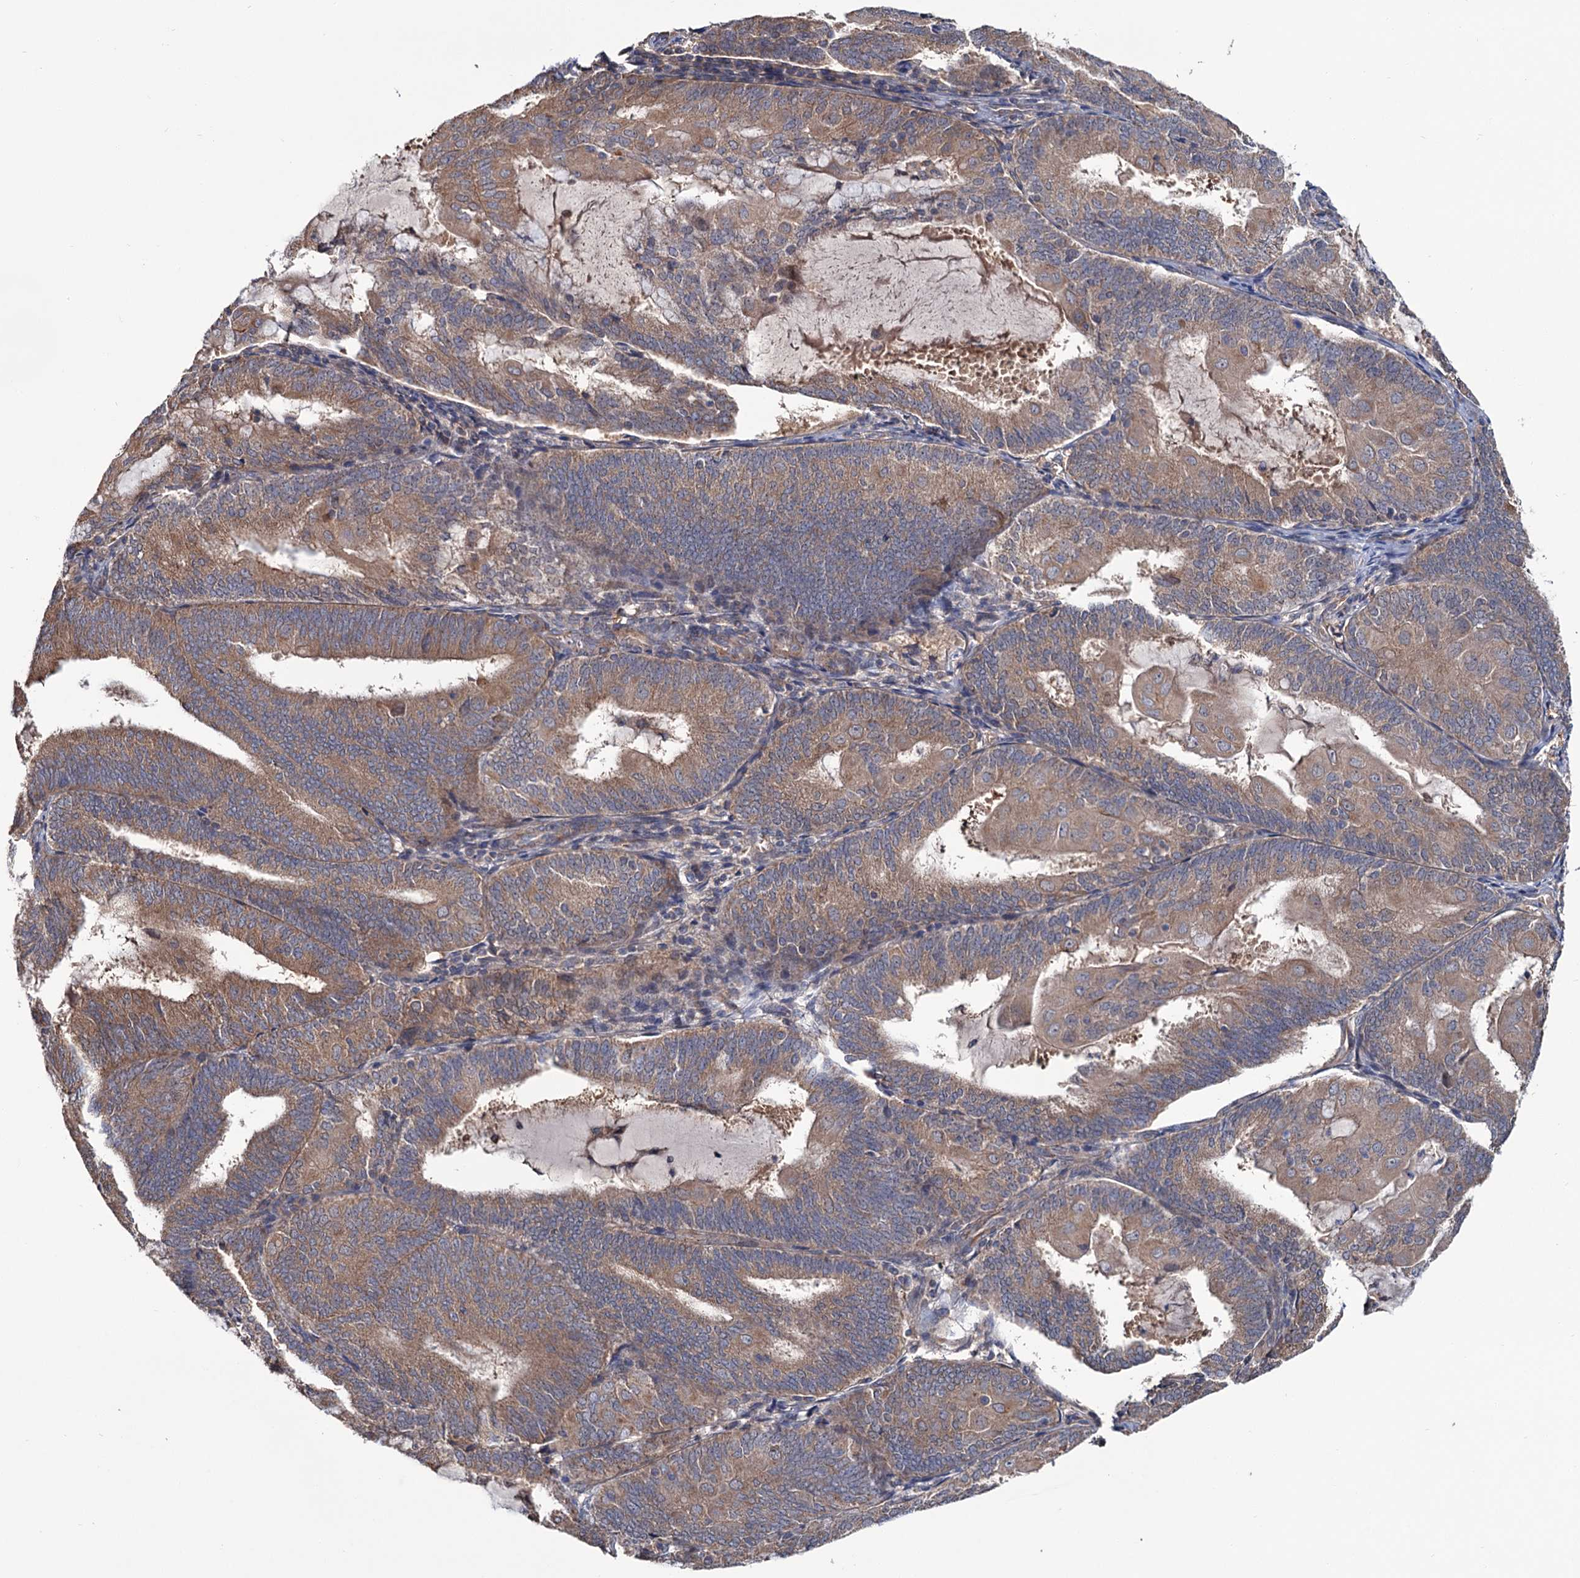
{"staining": {"intensity": "moderate", "quantity": ">75%", "location": "cytoplasmic/membranous"}, "tissue": "endometrial cancer", "cell_type": "Tumor cells", "image_type": "cancer", "snomed": [{"axis": "morphology", "description": "Adenocarcinoma, NOS"}, {"axis": "topography", "description": "Endometrium"}], "caption": "Protein analysis of adenocarcinoma (endometrial) tissue exhibits moderate cytoplasmic/membranous expression in about >75% of tumor cells.", "gene": "MTRR", "patient": {"sex": "female", "age": 81}}